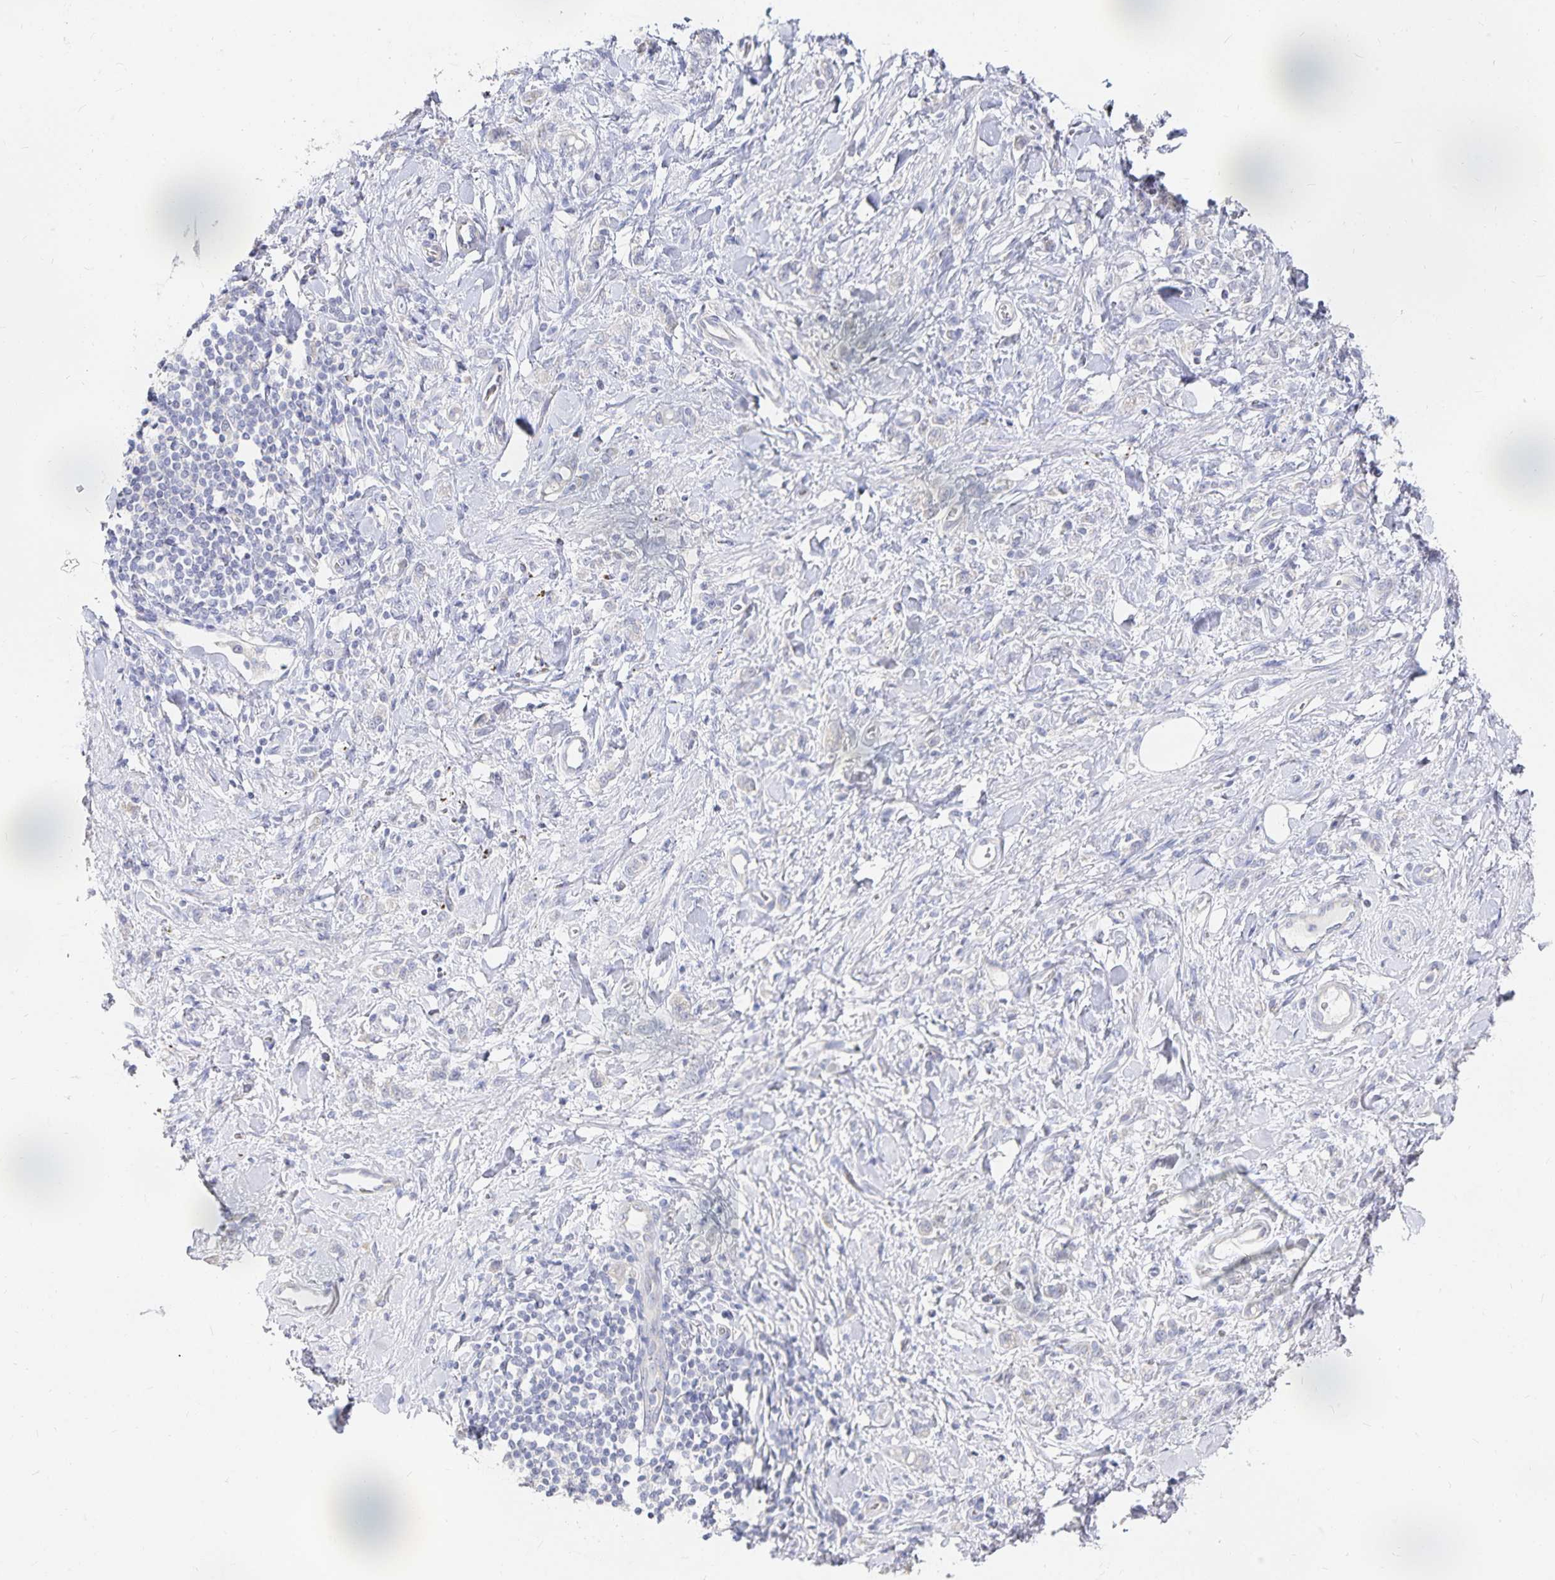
{"staining": {"intensity": "negative", "quantity": "none", "location": "none"}, "tissue": "stomach cancer", "cell_type": "Tumor cells", "image_type": "cancer", "snomed": [{"axis": "morphology", "description": "Adenocarcinoma, NOS"}, {"axis": "topography", "description": "Stomach"}], "caption": "The immunohistochemistry (IHC) histopathology image has no significant staining in tumor cells of adenocarcinoma (stomach) tissue.", "gene": "DNAH9", "patient": {"sex": "male", "age": 77}}